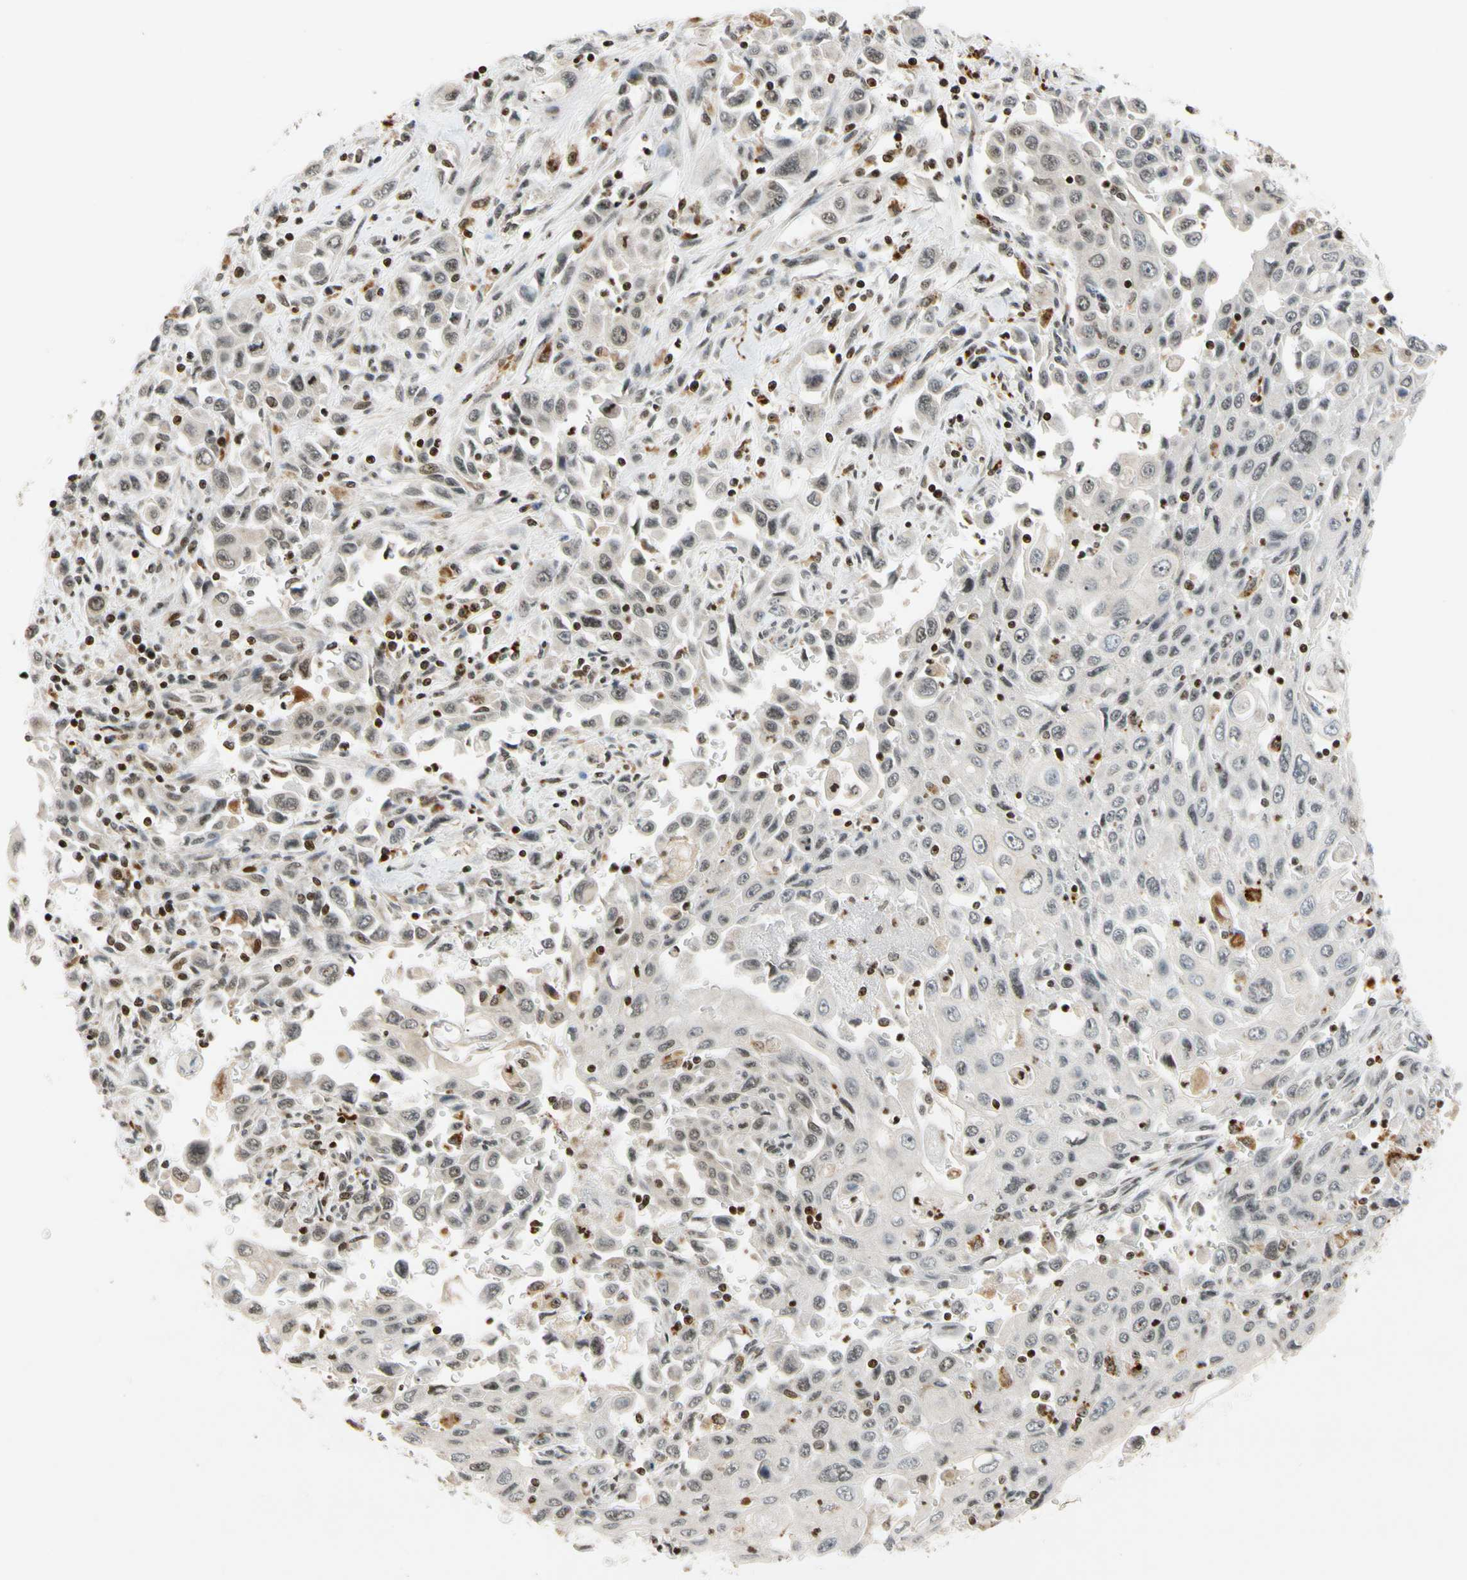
{"staining": {"intensity": "weak", "quantity": "<25%", "location": "nuclear"}, "tissue": "pancreatic cancer", "cell_type": "Tumor cells", "image_type": "cancer", "snomed": [{"axis": "morphology", "description": "Adenocarcinoma, NOS"}, {"axis": "topography", "description": "Pancreas"}], "caption": "Tumor cells show no significant expression in adenocarcinoma (pancreatic). Brightfield microscopy of immunohistochemistry (IHC) stained with DAB (3,3'-diaminobenzidine) (brown) and hematoxylin (blue), captured at high magnification.", "gene": "CDK7", "patient": {"sex": "male", "age": 70}}